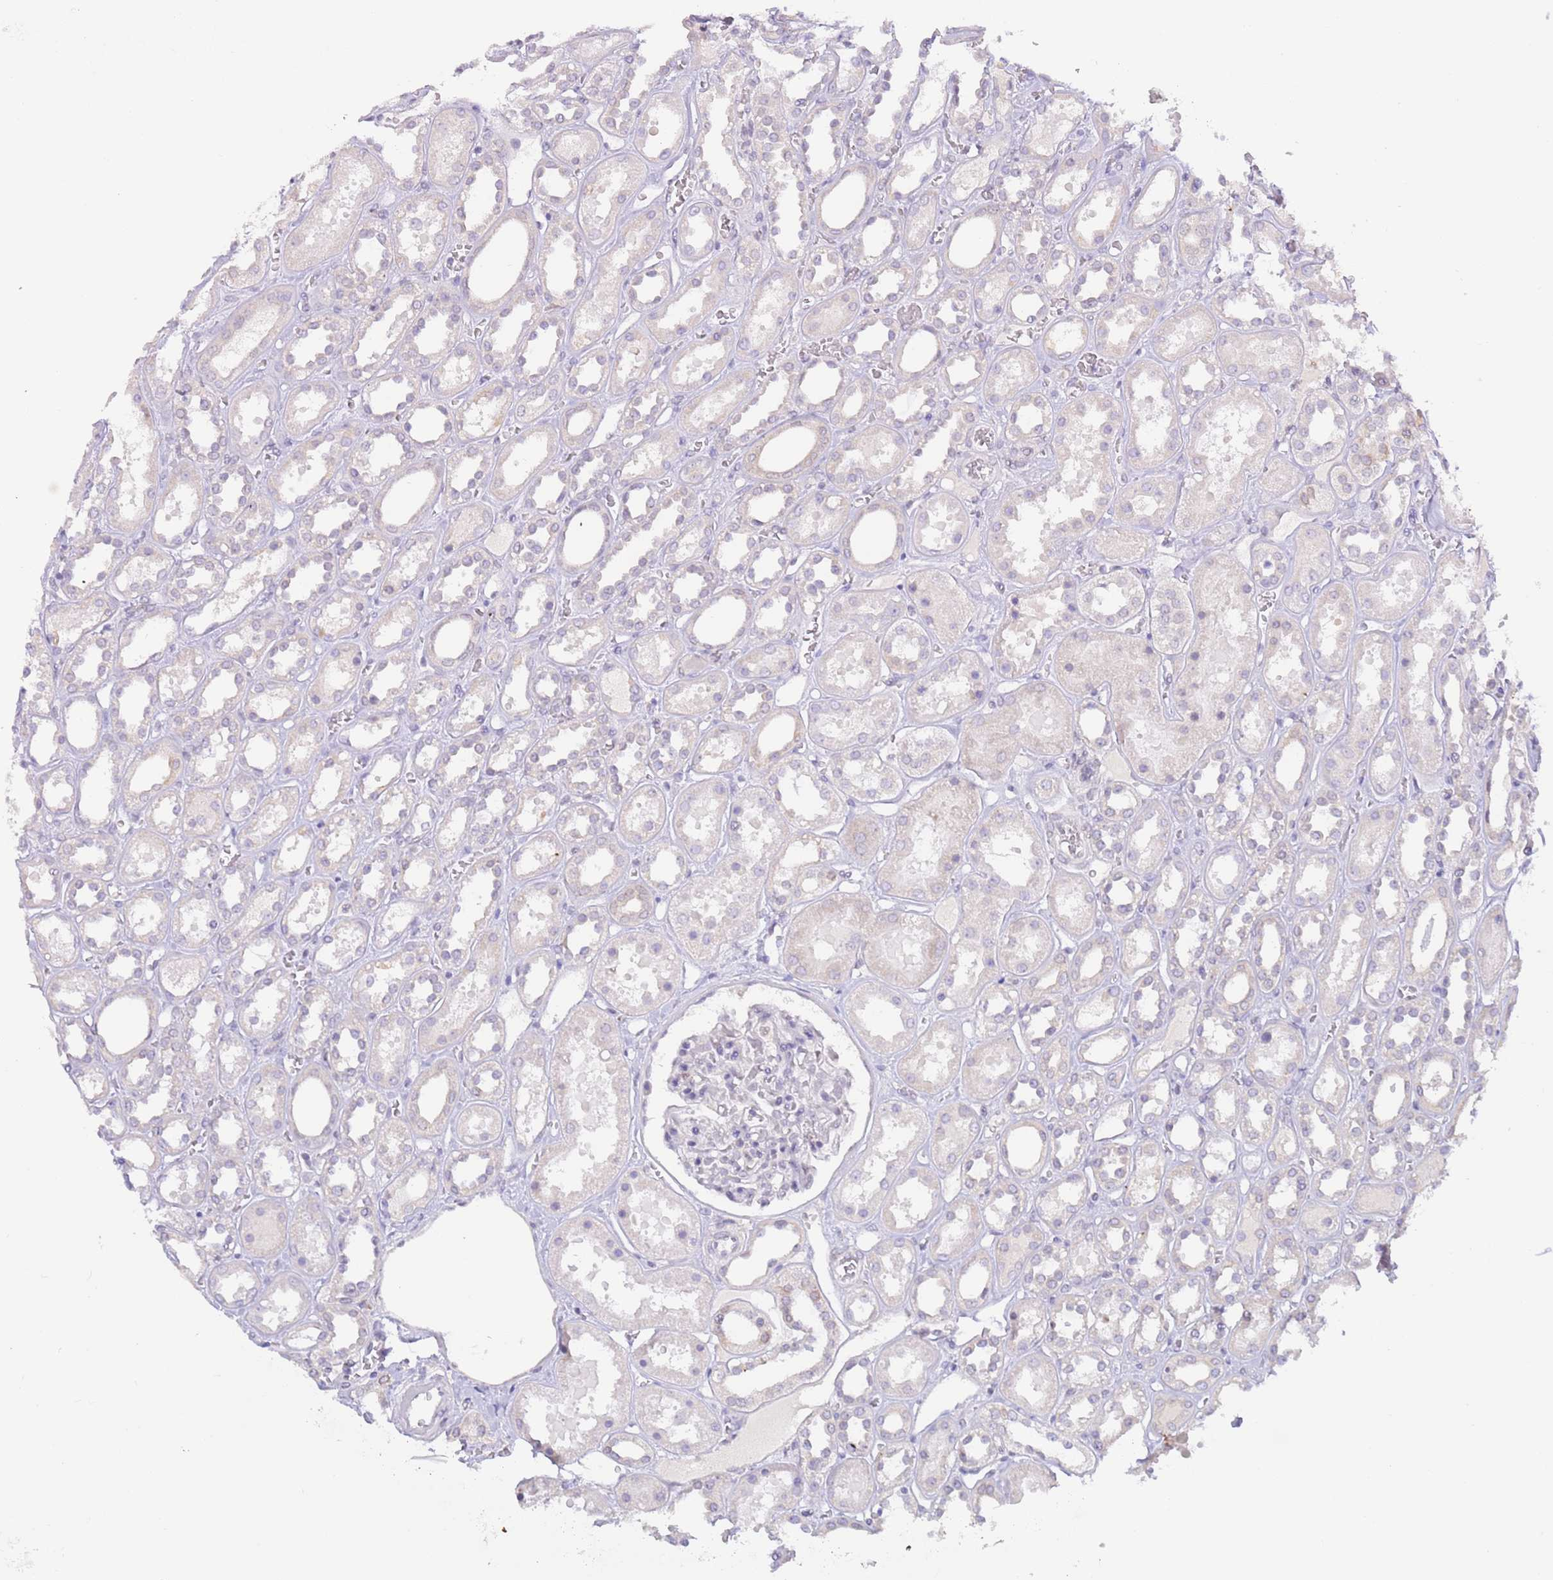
{"staining": {"intensity": "negative", "quantity": "none", "location": "none"}, "tissue": "kidney", "cell_type": "Cells in glomeruli", "image_type": "normal", "snomed": [{"axis": "morphology", "description": "Normal tissue, NOS"}, {"axis": "topography", "description": "Kidney"}], "caption": "An IHC micrograph of unremarkable kidney is shown. There is no staining in cells in glomeruli of kidney. (Immunohistochemistry (ihc), brightfield microscopy, high magnification).", "gene": "EBPL", "patient": {"sex": "female", "age": 41}}